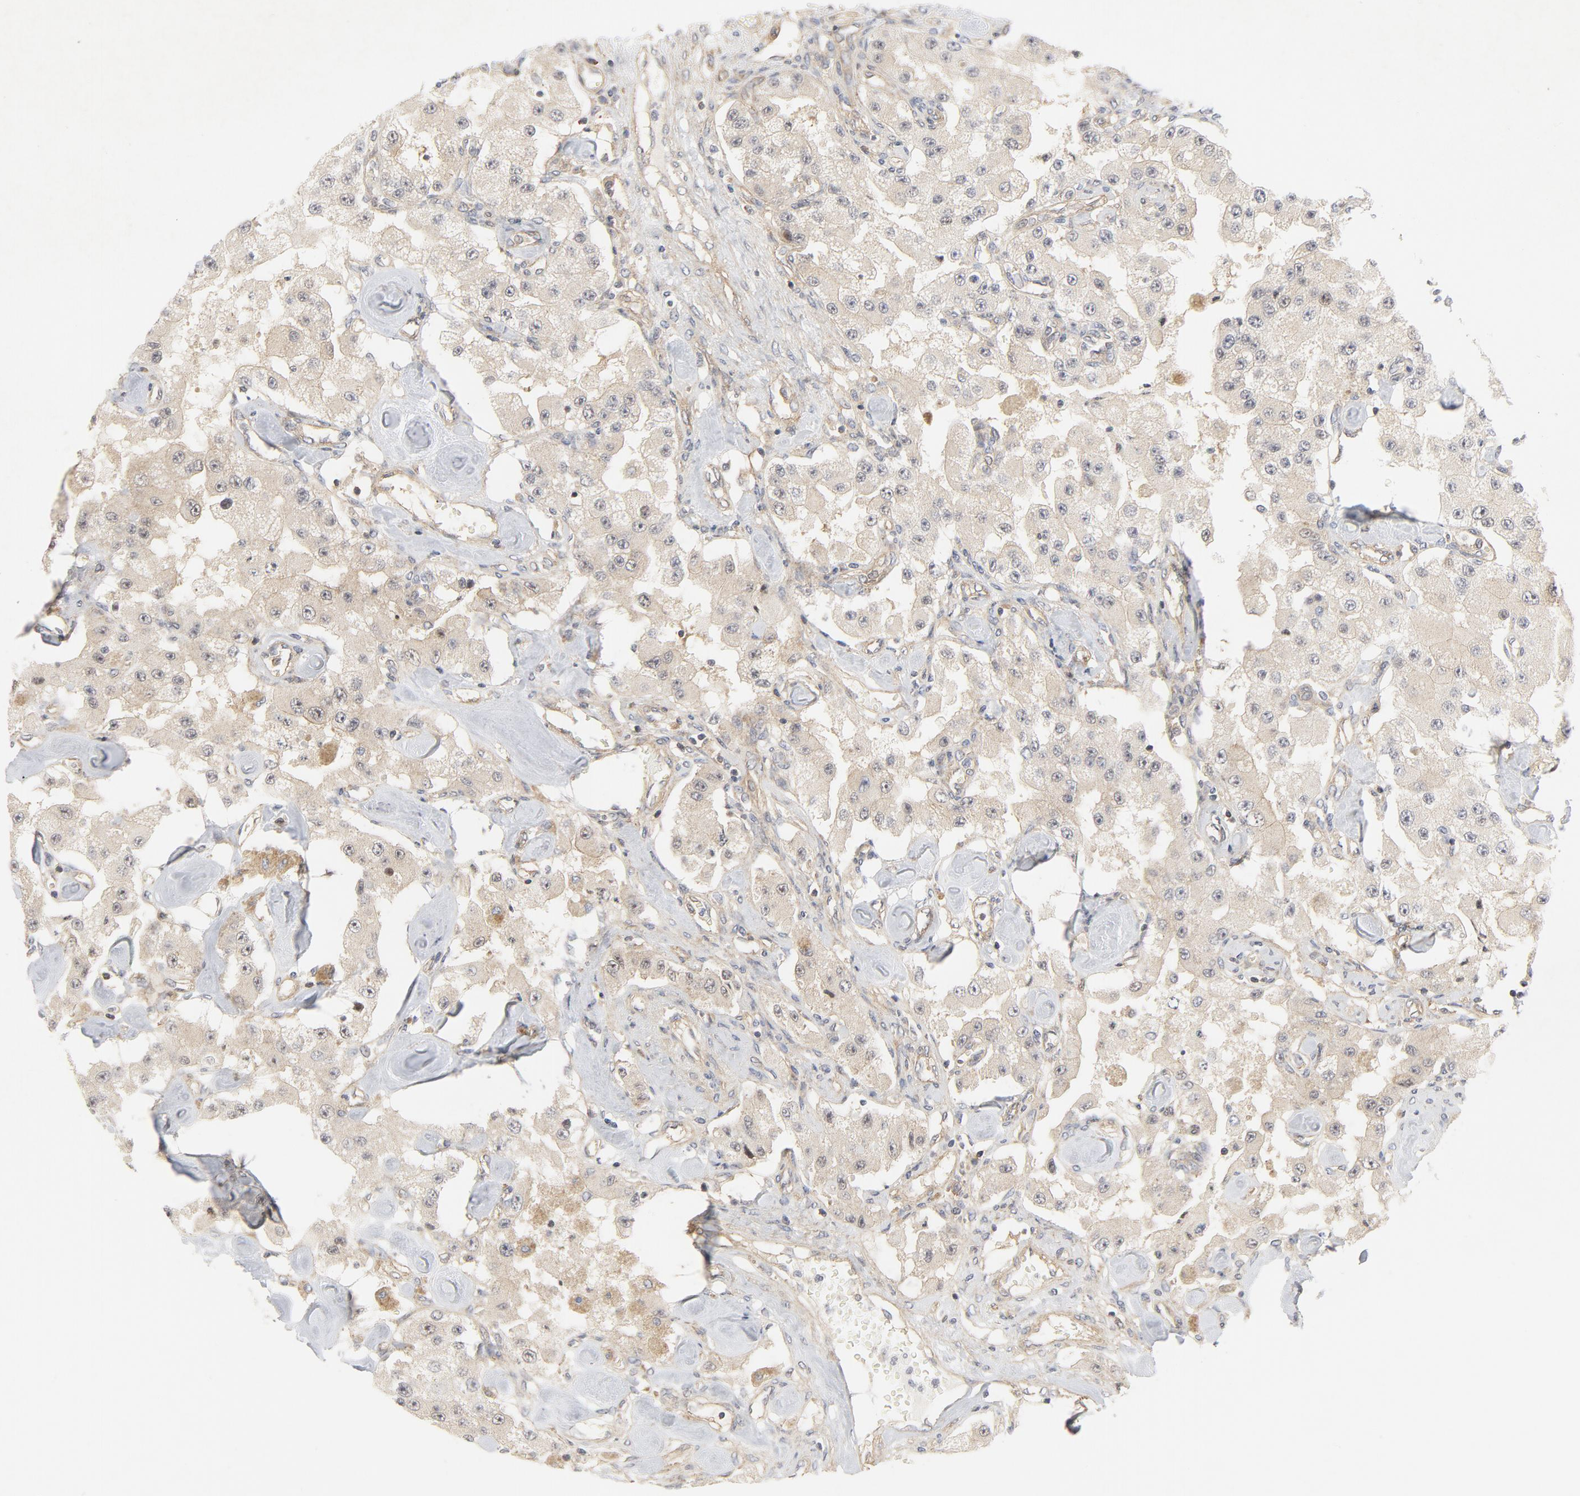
{"staining": {"intensity": "weak", "quantity": ">75%", "location": "cytoplasmic/membranous"}, "tissue": "carcinoid", "cell_type": "Tumor cells", "image_type": "cancer", "snomed": [{"axis": "morphology", "description": "Carcinoid, malignant, NOS"}, {"axis": "topography", "description": "Pancreas"}], "caption": "Protein analysis of carcinoid (malignant) tissue exhibits weak cytoplasmic/membranous positivity in about >75% of tumor cells.", "gene": "MAP2K7", "patient": {"sex": "male", "age": 41}}